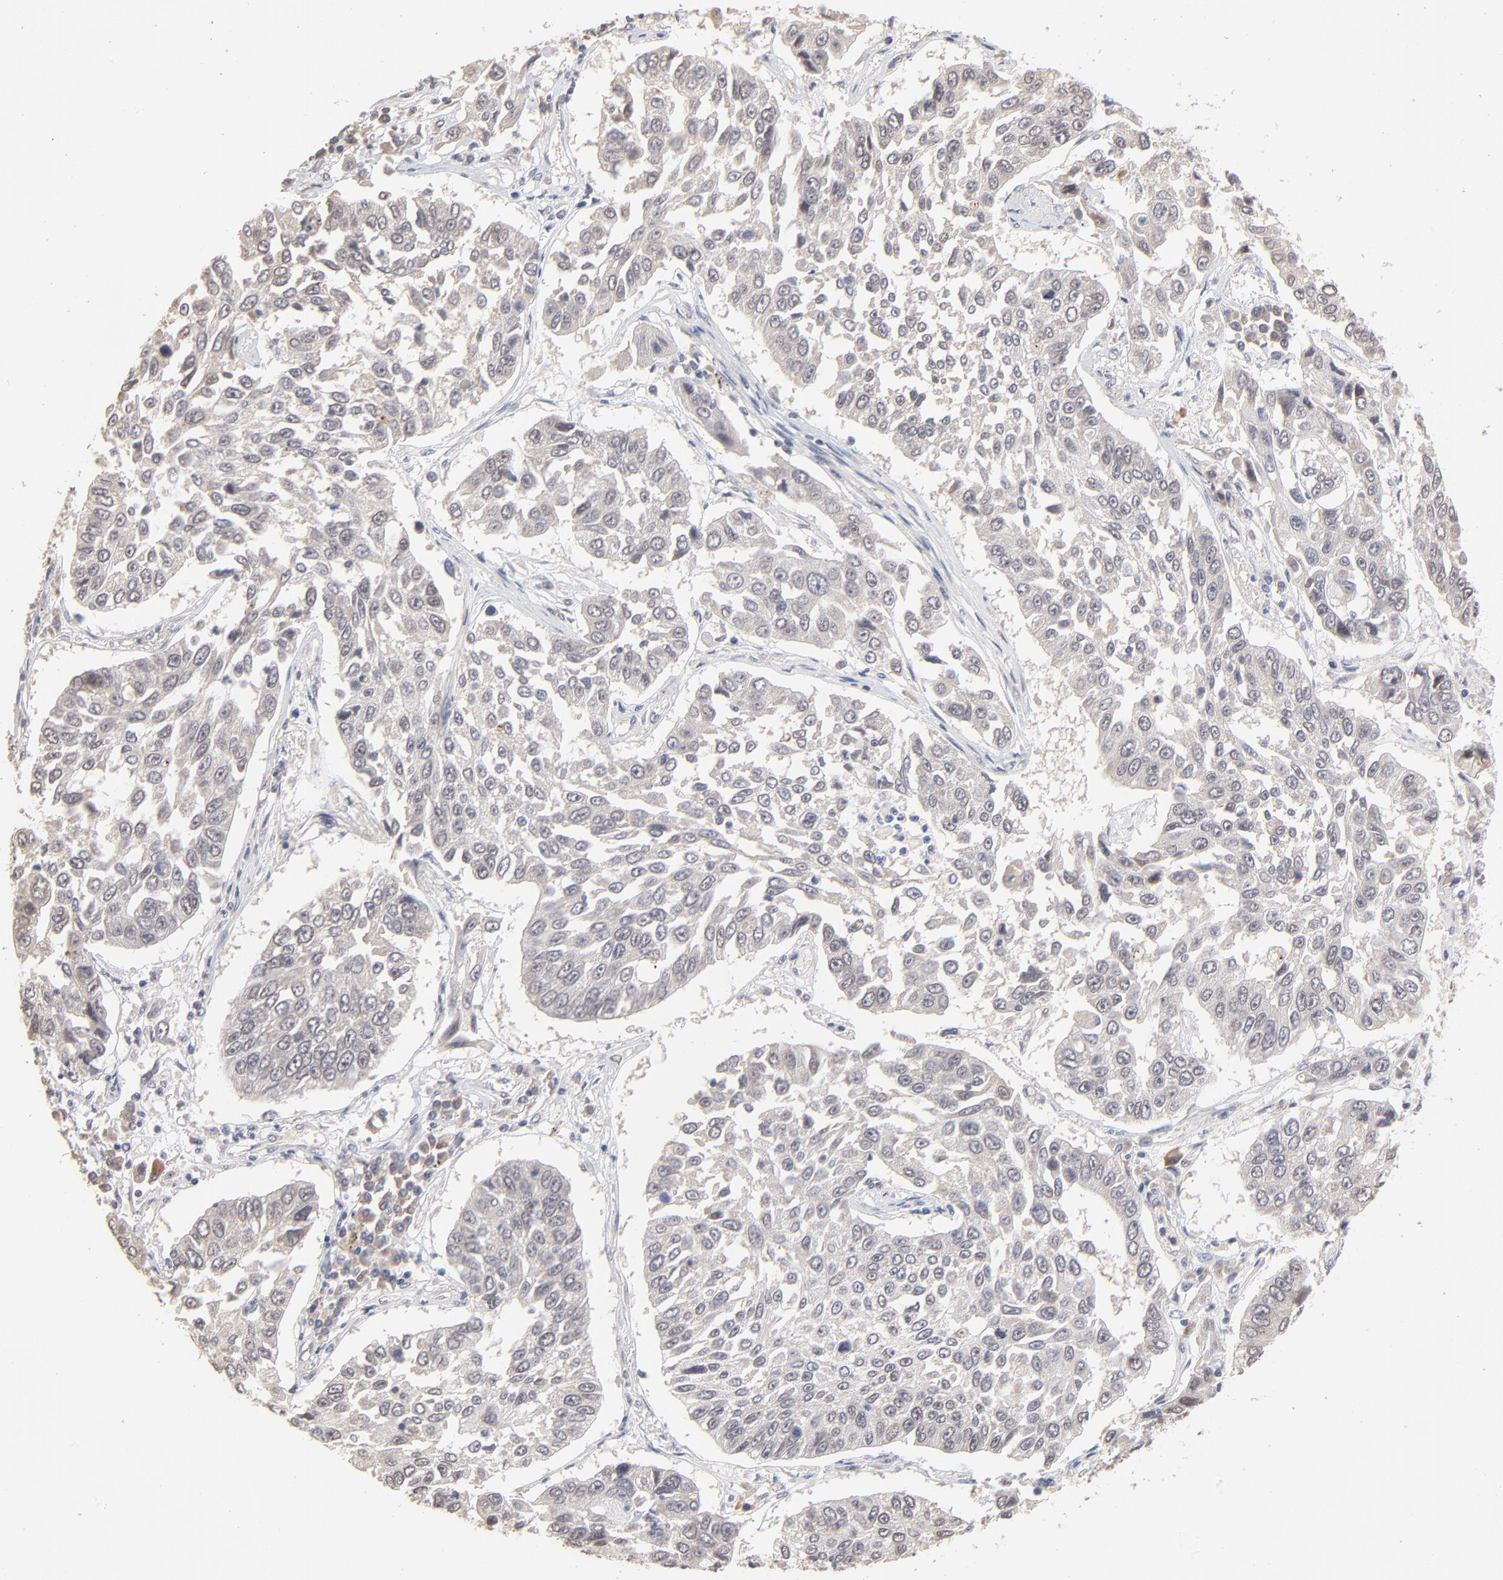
{"staining": {"intensity": "weak", "quantity": "<25%", "location": "cytoplasmic/membranous"}, "tissue": "lung cancer", "cell_type": "Tumor cells", "image_type": "cancer", "snomed": [{"axis": "morphology", "description": "Squamous cell carcinoma, NOS"}, {"axis": "topography", "description": "Lung"}], "caption": "Lung cancer was stained to show a protein in brown. There is no significant staining in tumor cells.", "gene": "MSL2", "patient": {"sex": "male", "age": 71}}